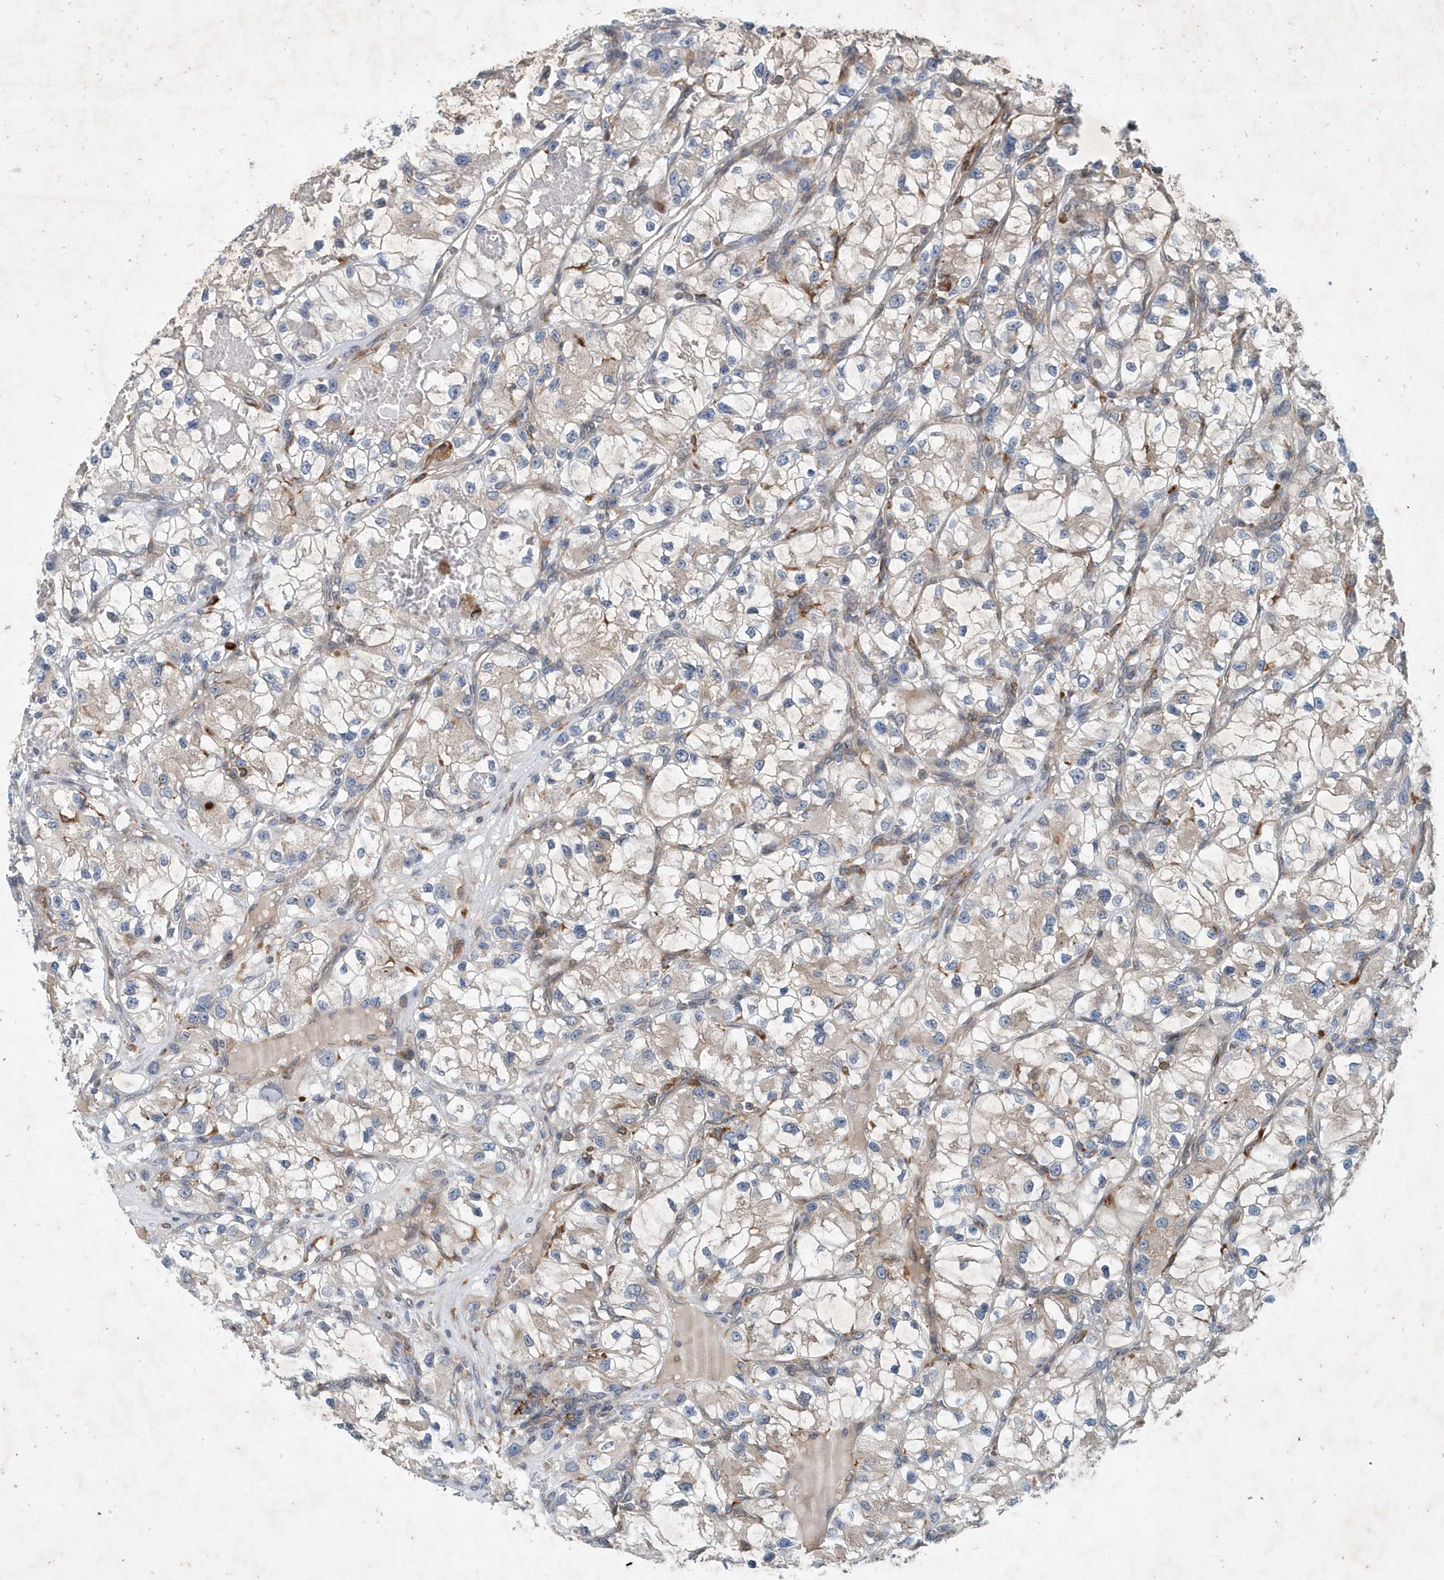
{"staining": {"intensity": "weak", "quantity": "<25%", "location": "cytoplasmic/membranous"}, "tissue": "renal cancer", "cell_type": "Tumor cells", "image_type": "cancer", "snomed": [{"axis": "morphology", "description": "Adenocarcinoma, NOS"}, {"axis": "topography", "description": "Kidney"}], "caption": "Human renal cancer (adenocarcinoma) stained for a protein using immunohistochemistry (IHC) reveals no positivity in tumor cells.", "gene": "P2RY10", "patient": {"sex": "female", "age": 57}}